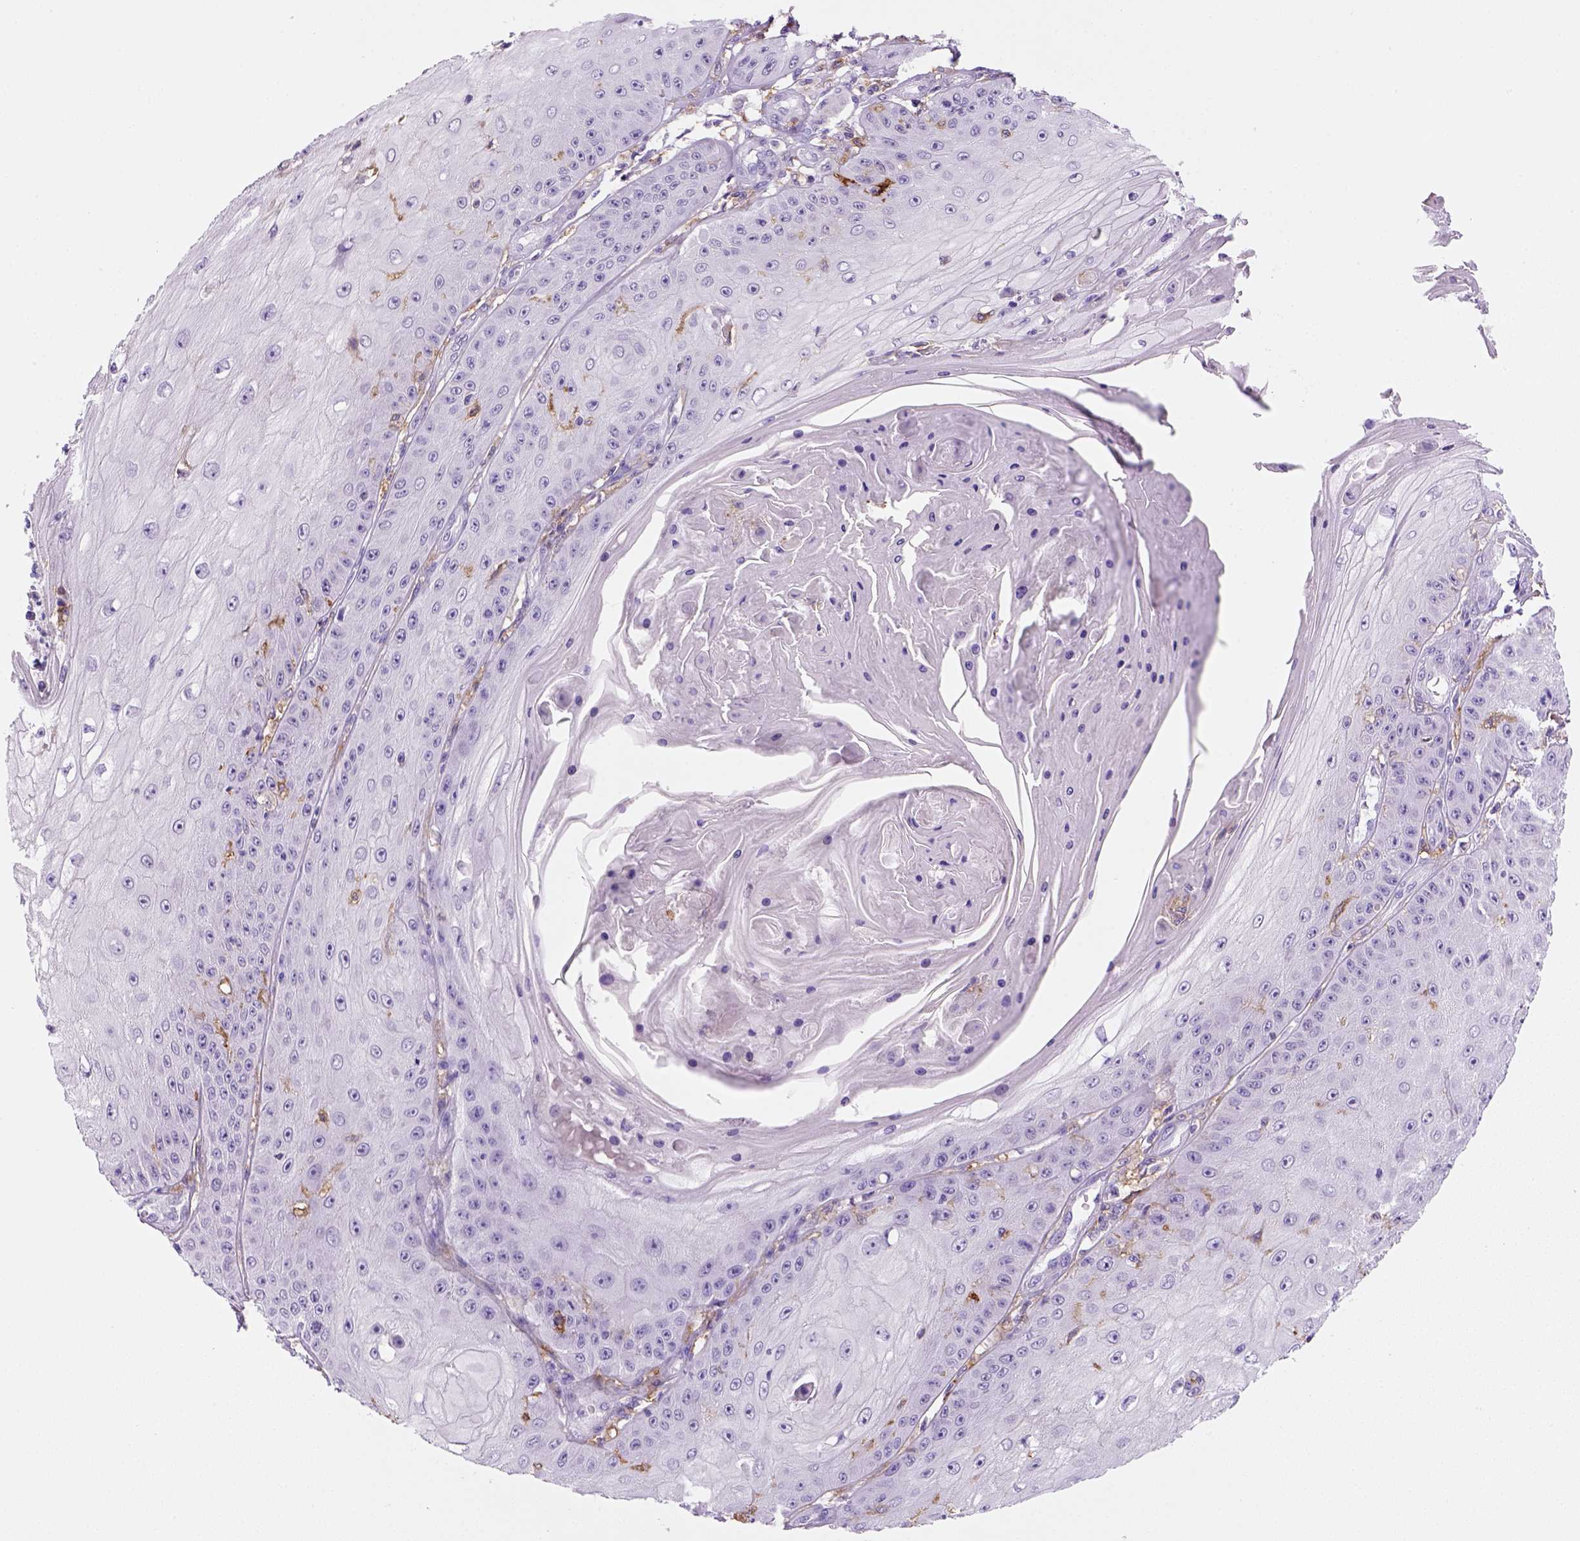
{"staining": {"intensity": "negative", "quantity": "none", "location": "none"}, "tissue": "skin cancer", "cell_type": "Tumor cells", "image_type": "cancer", "snomed": [{"axis": "morphology", "description": "Squamous cell carcinoma, NOS"}, {"axis": "topography", "description": "Skin"}], "caption": "Protein analysis of skin cancer (squamous cell carcinoma) displays no significant expression in tumor cells.", "gene": "CD14", "patient": {"sex": "male", "age": 70}}